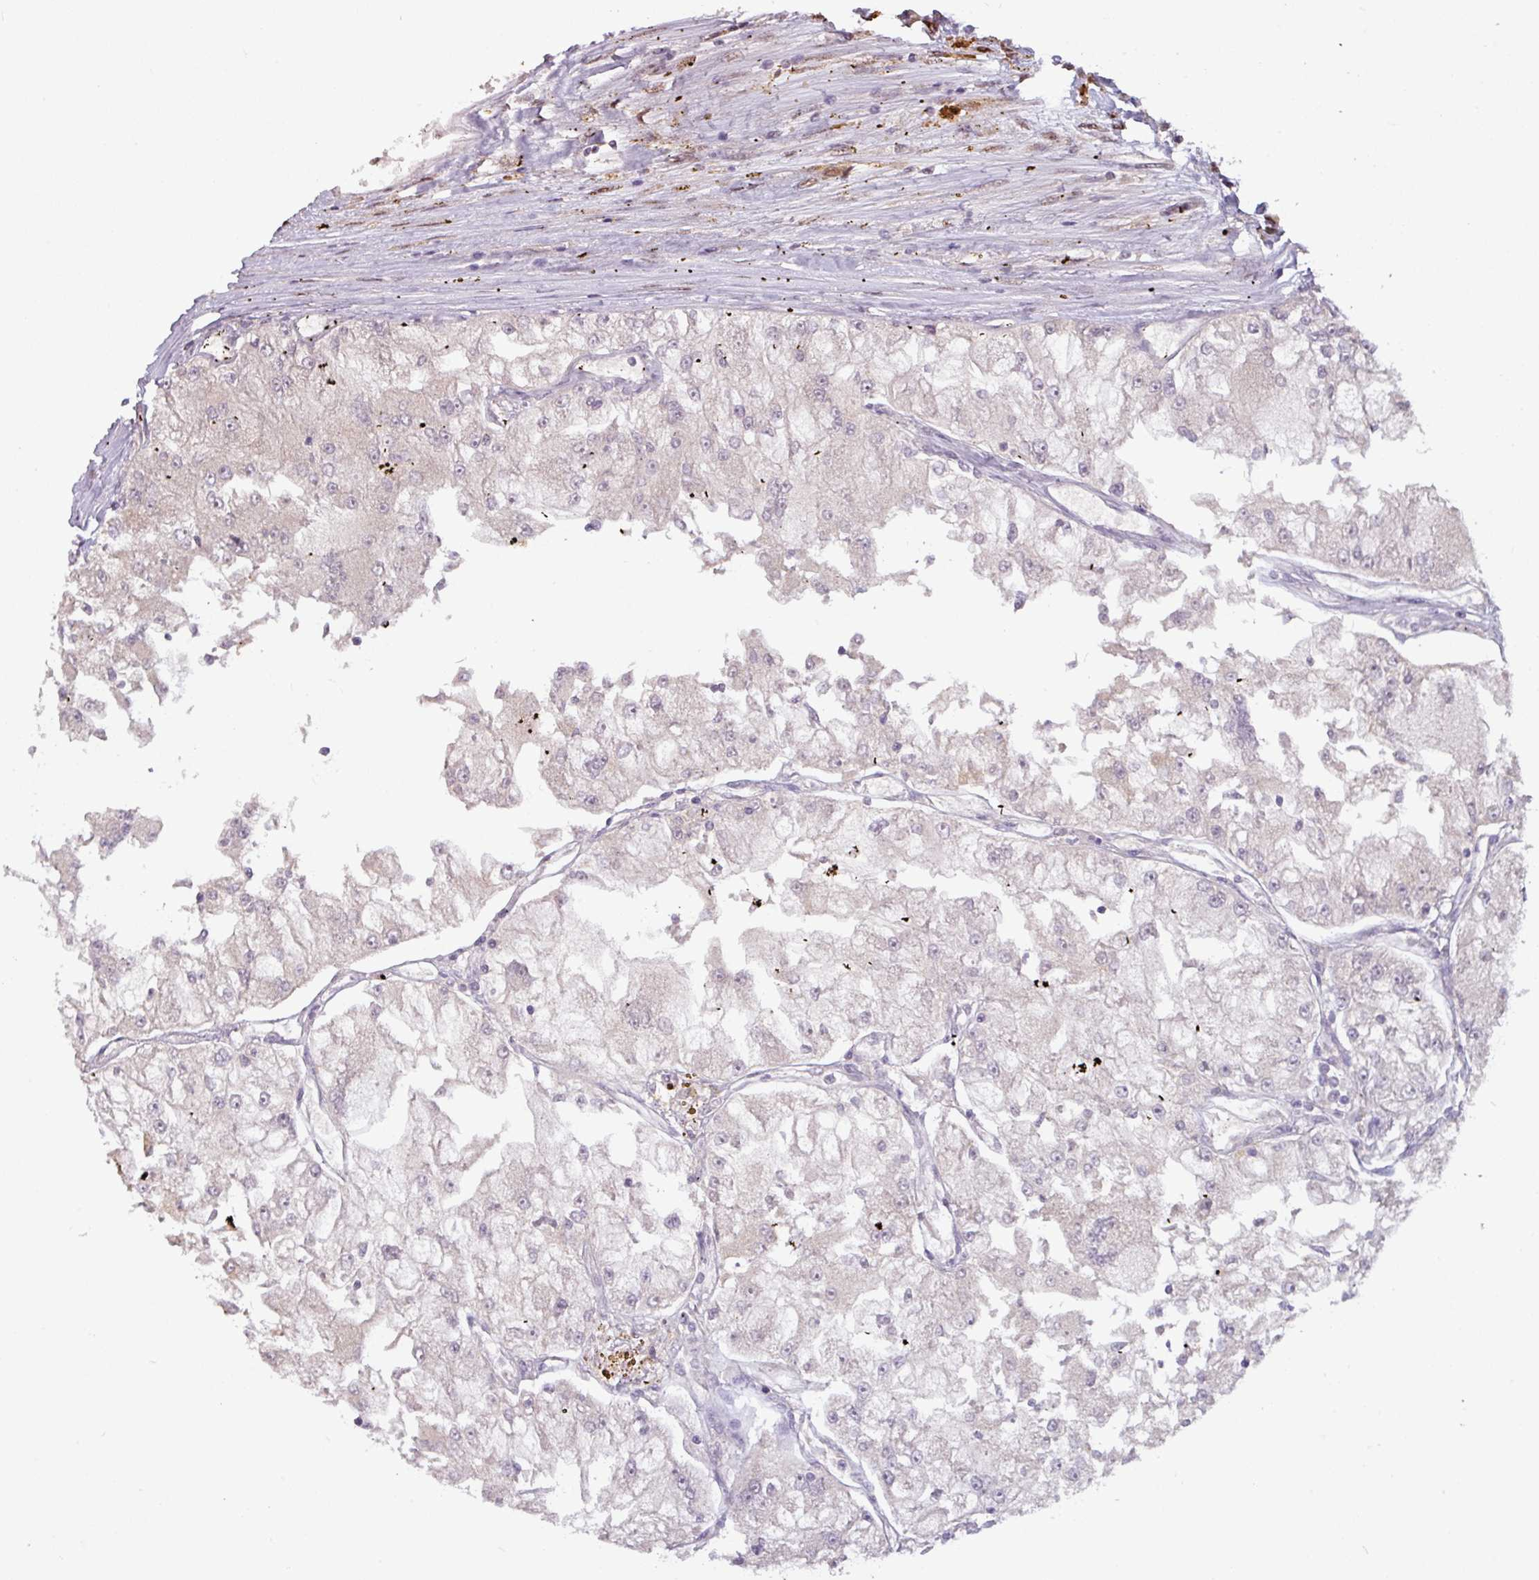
{"staining": {"intensity": "negative", "quantity": "none", "location": "none"}, "tissue": "renal cancer", "cell_type": "Tumor cells", "image_type": "cancer", "snomed": [{"axis": "morphology", "description": "Adenocarcinoma, NOS"}, {"axis": "topography", "description": "Kidney"}], "caption": "Tumor cells are negative for brown protein staining in renal adenocarcinoma.", "gene": "IRF2BPL", "patient": {"sex": "female", "age": 72}}